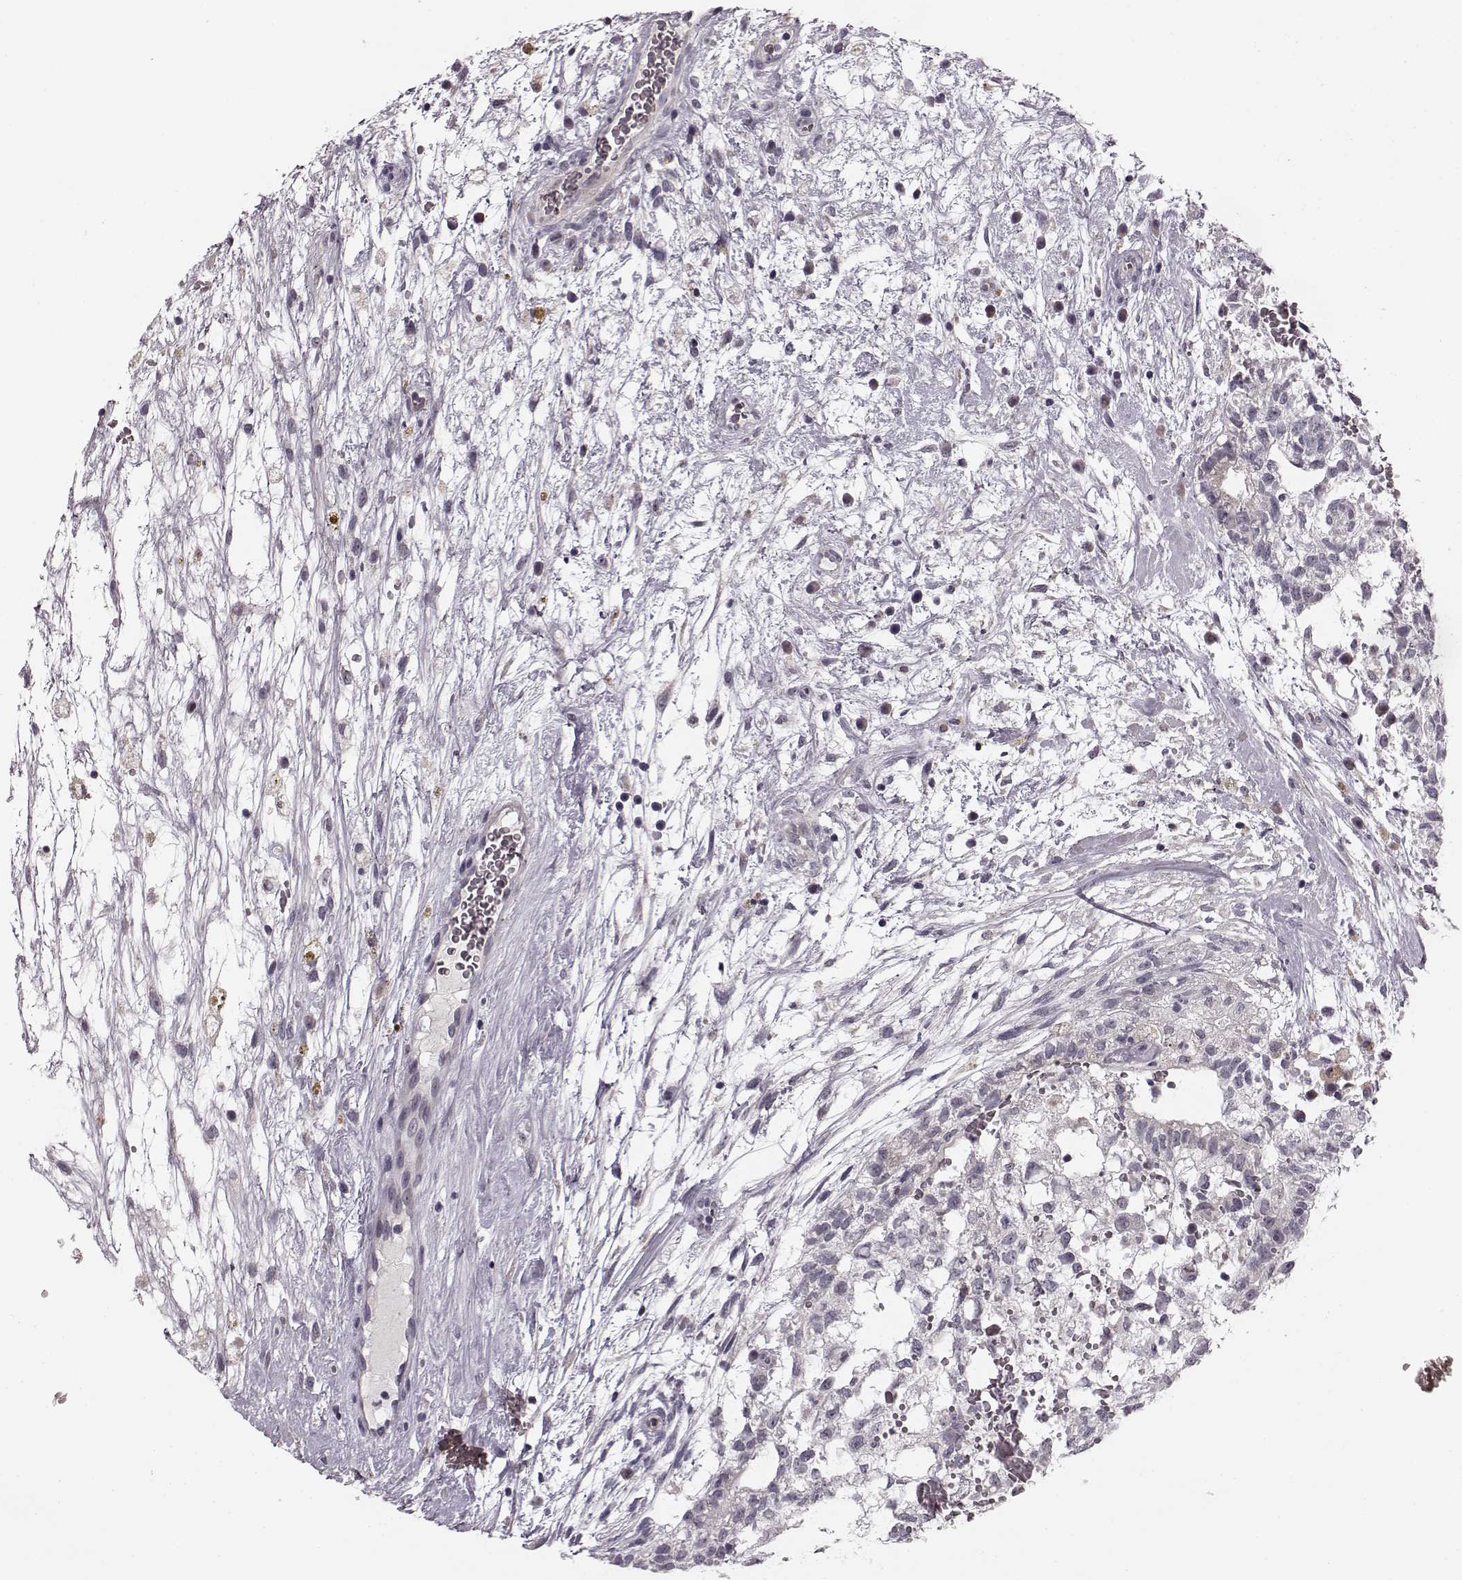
{"staining": {"intensity": "negative", "quantity": "none", "location": "none"}, "tissue": "testis cancer", "cell_type": "Tumor cells", "image_type": "cancer", "snomed": [{"axis": "morphology", "description": "Normal tissue, NOS"}, {"axis": "morphology", "description": "Carcinoma, Embryonal, NOS"}, {"axis": "topography", "description": "Testis"}], "caption": "IHC photomicrograph of neoplastic tissue: testis embryonal carcinoma stained with DAB (3,3'-diaminobenzidine) exhibits no significant protein staining in tumor cells.", "gene": "FAM234B", "patient": {"sex": "male", "age": 32}}